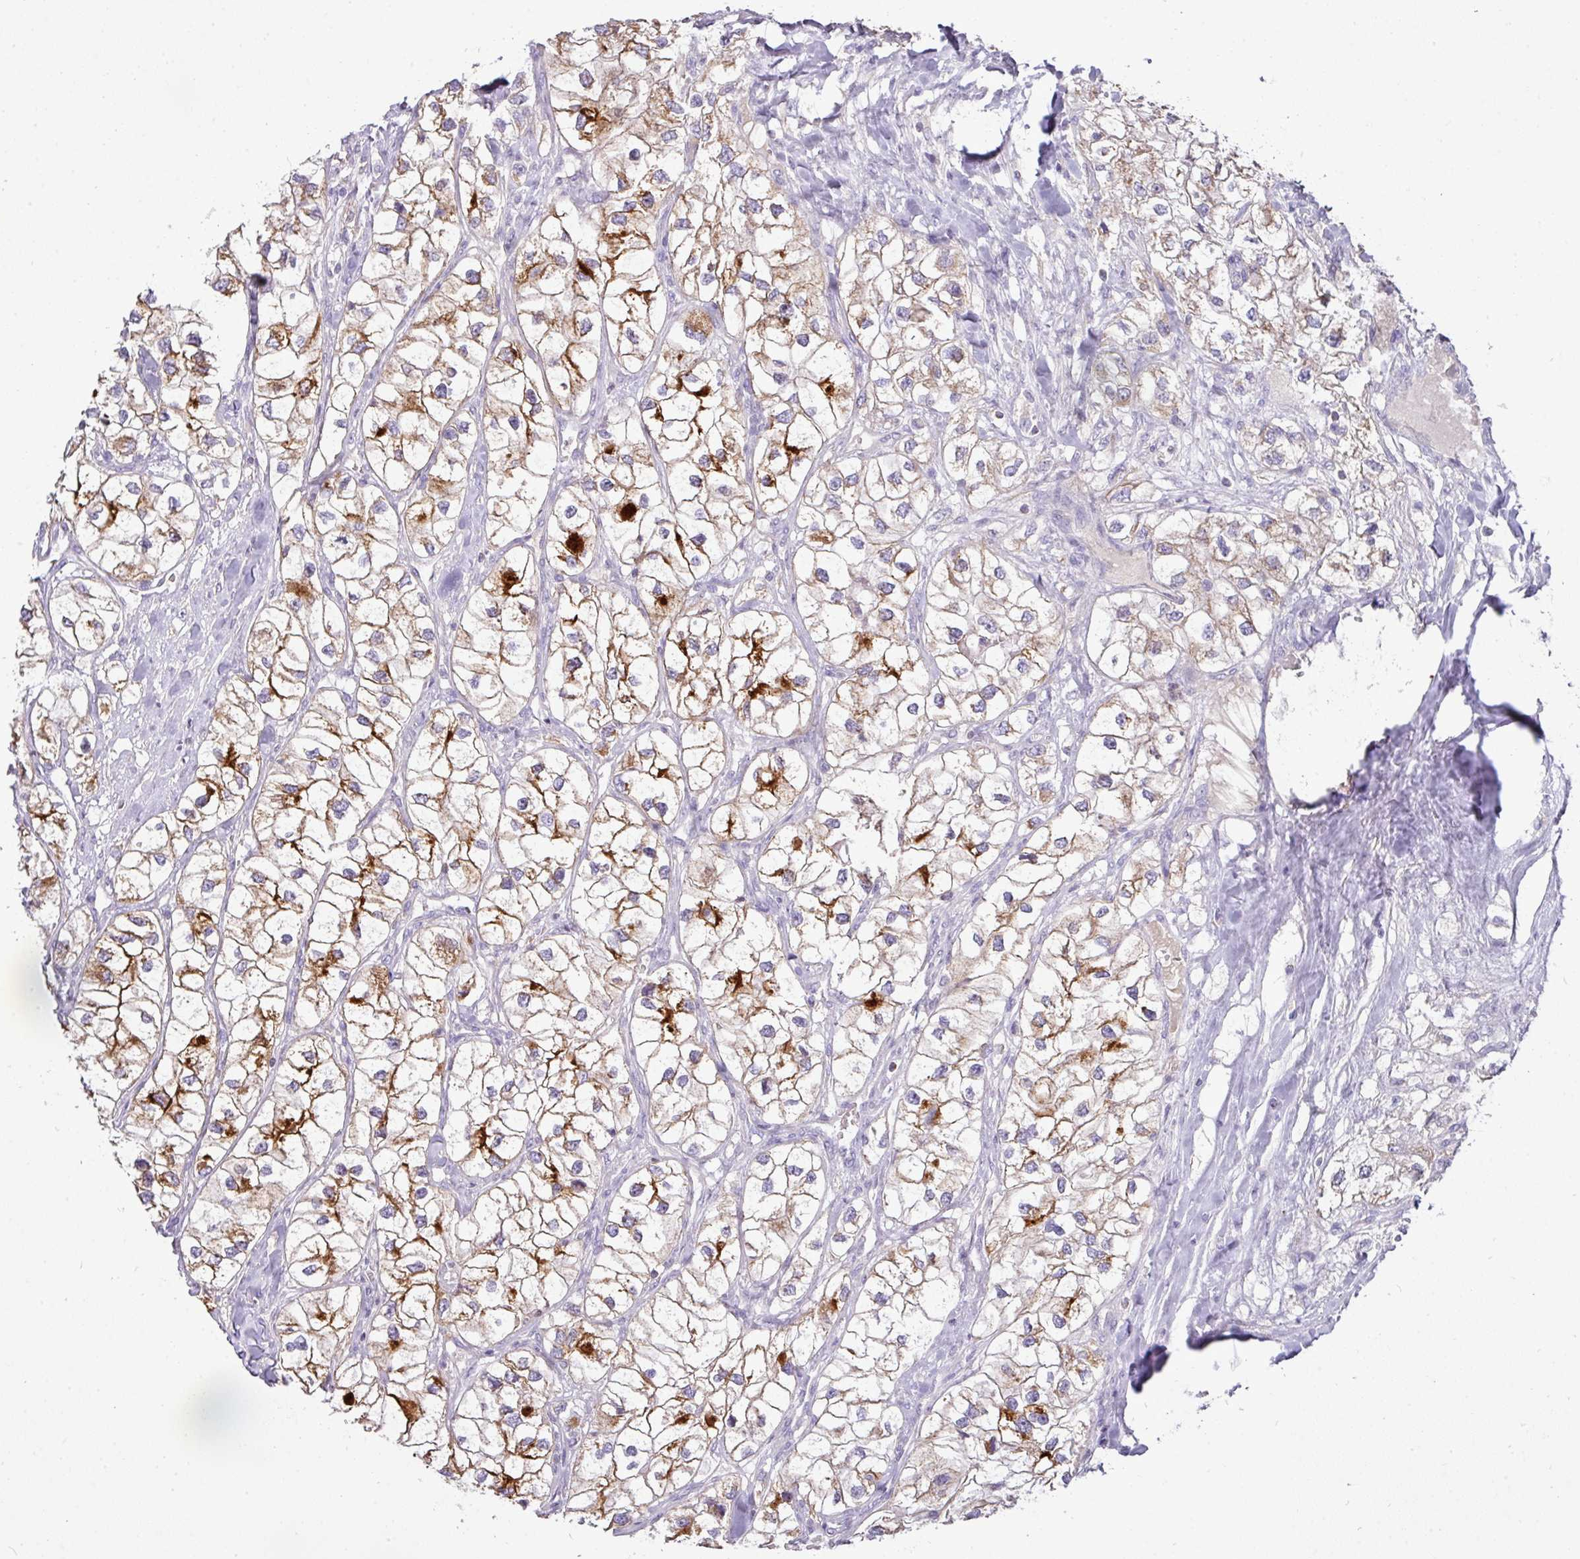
{"staining": {"intensity": "moderate", "quantity": ">75%", "location": "cytoplasmic/membranous"}, "tissue": "renal cancer", "cell_type": "Tumor cells", "image_type": "cancer", "snomed": [{"axis": "morphology", "description": "Adenocarcinoma, NOS"}, {"axis": "topography", "description": "Kidney"}], "caption": "Immunohistochemical staining of human renal cancer (adenocarcinoma) displays medium levels of moderate cytoplasmic/membranous protein staining in approximately >75% of tumor cells.", "gene": "TRAPPC1", "patient": {"sex": "male", "age": 59}}